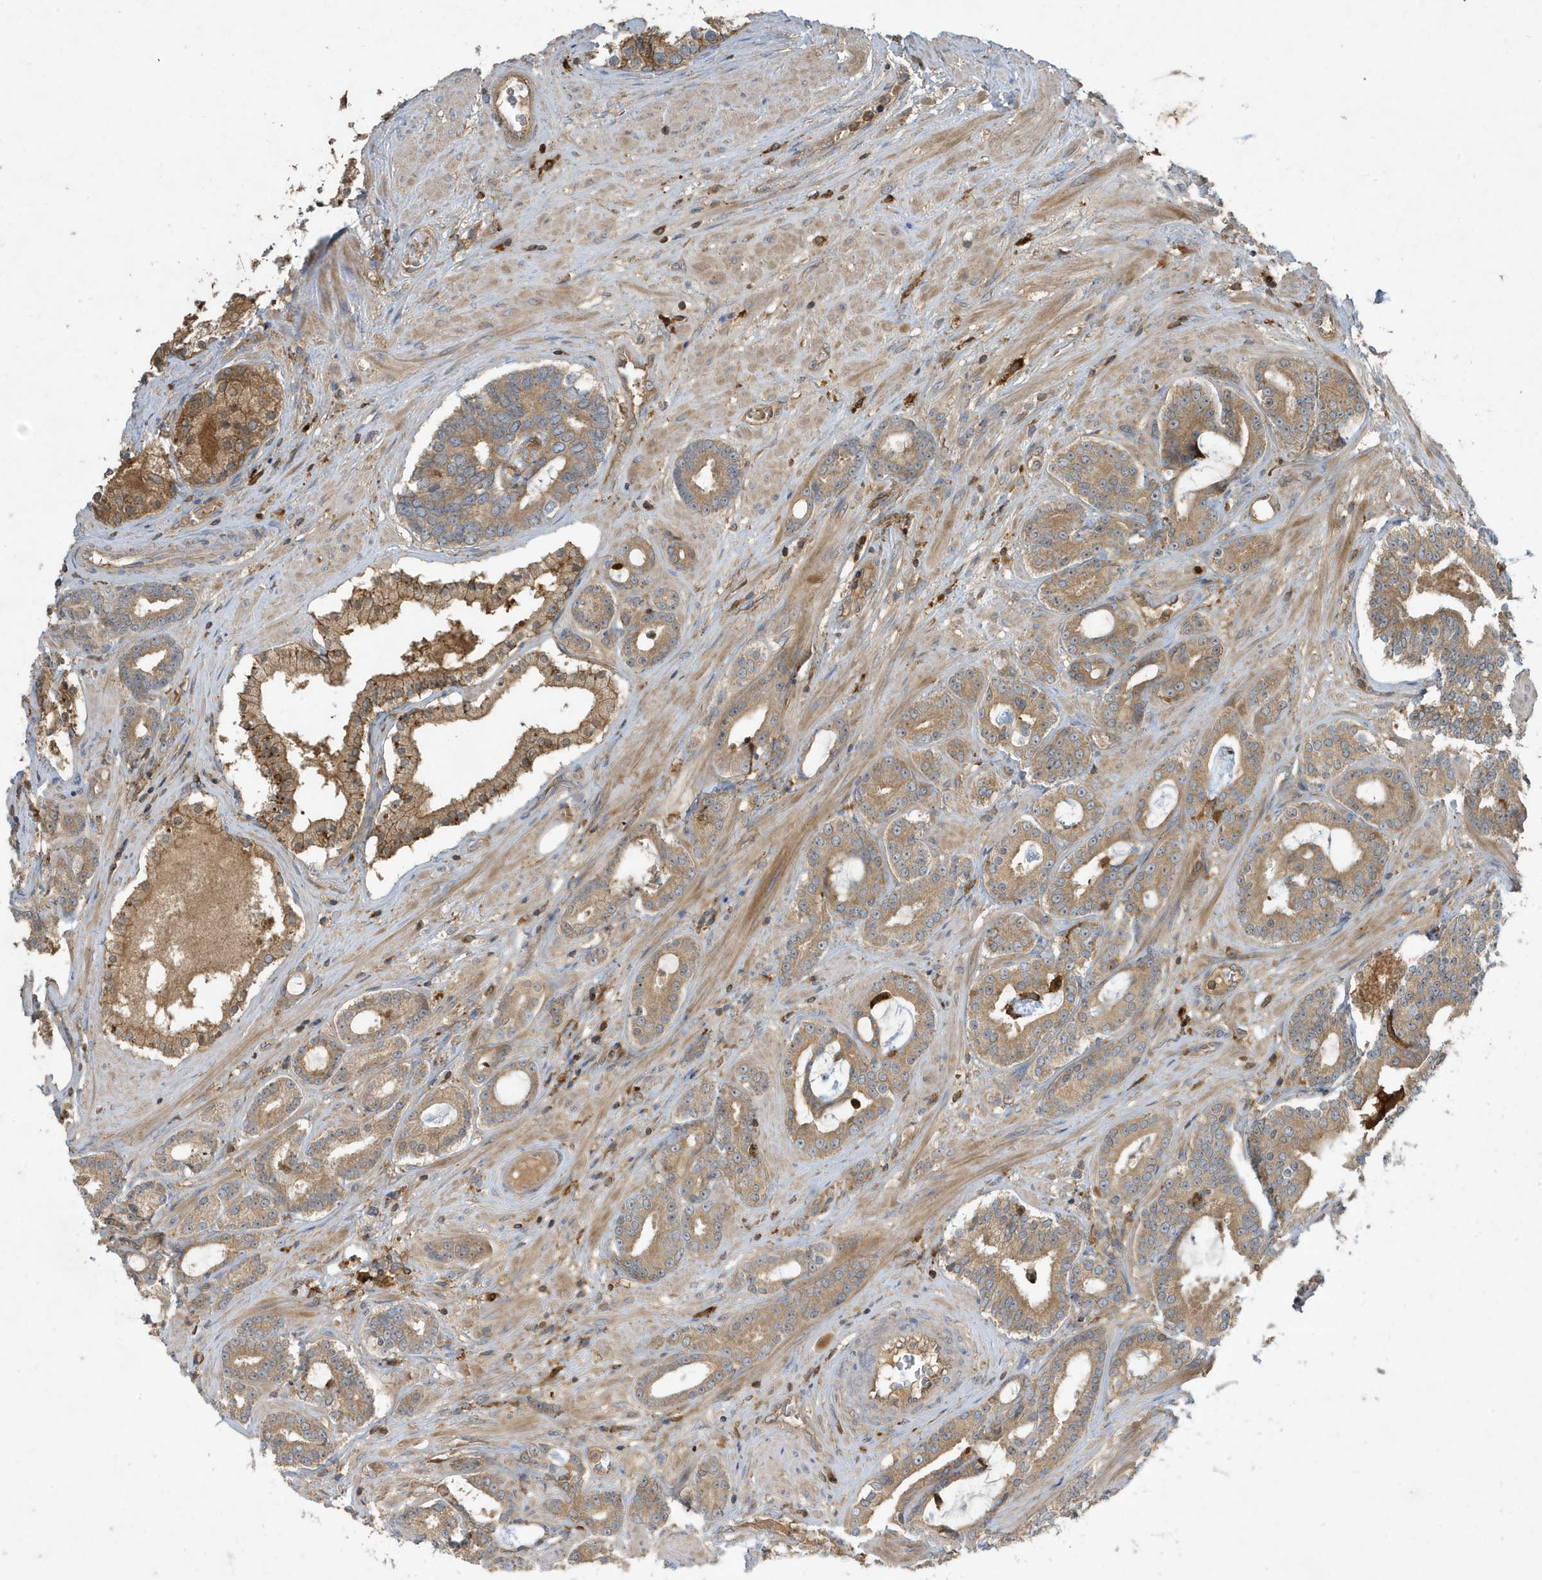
{"staining": {"intensity": "moderate", "quantity": ">75%", "location": "cytoplasmic/membranous"}, "tissue": "prostate cancer", "cell_type": "Tumor cells", "image_type": "cancer", "snomed": [{"axis": "morphology", "description": "Adenocarcinoma, High grade"}, {"axis": "topography", "description": "Prostate"}], "caption": "Immunohistochemical staining of human high-grade adenocarcinoma (prostate) demonstrates medium levels of moderate cytoplasmic/membranous expression in about >75% of tumor cells.", "gene": "ABTB1", "patient": {"sex": "male", "age": 58}}